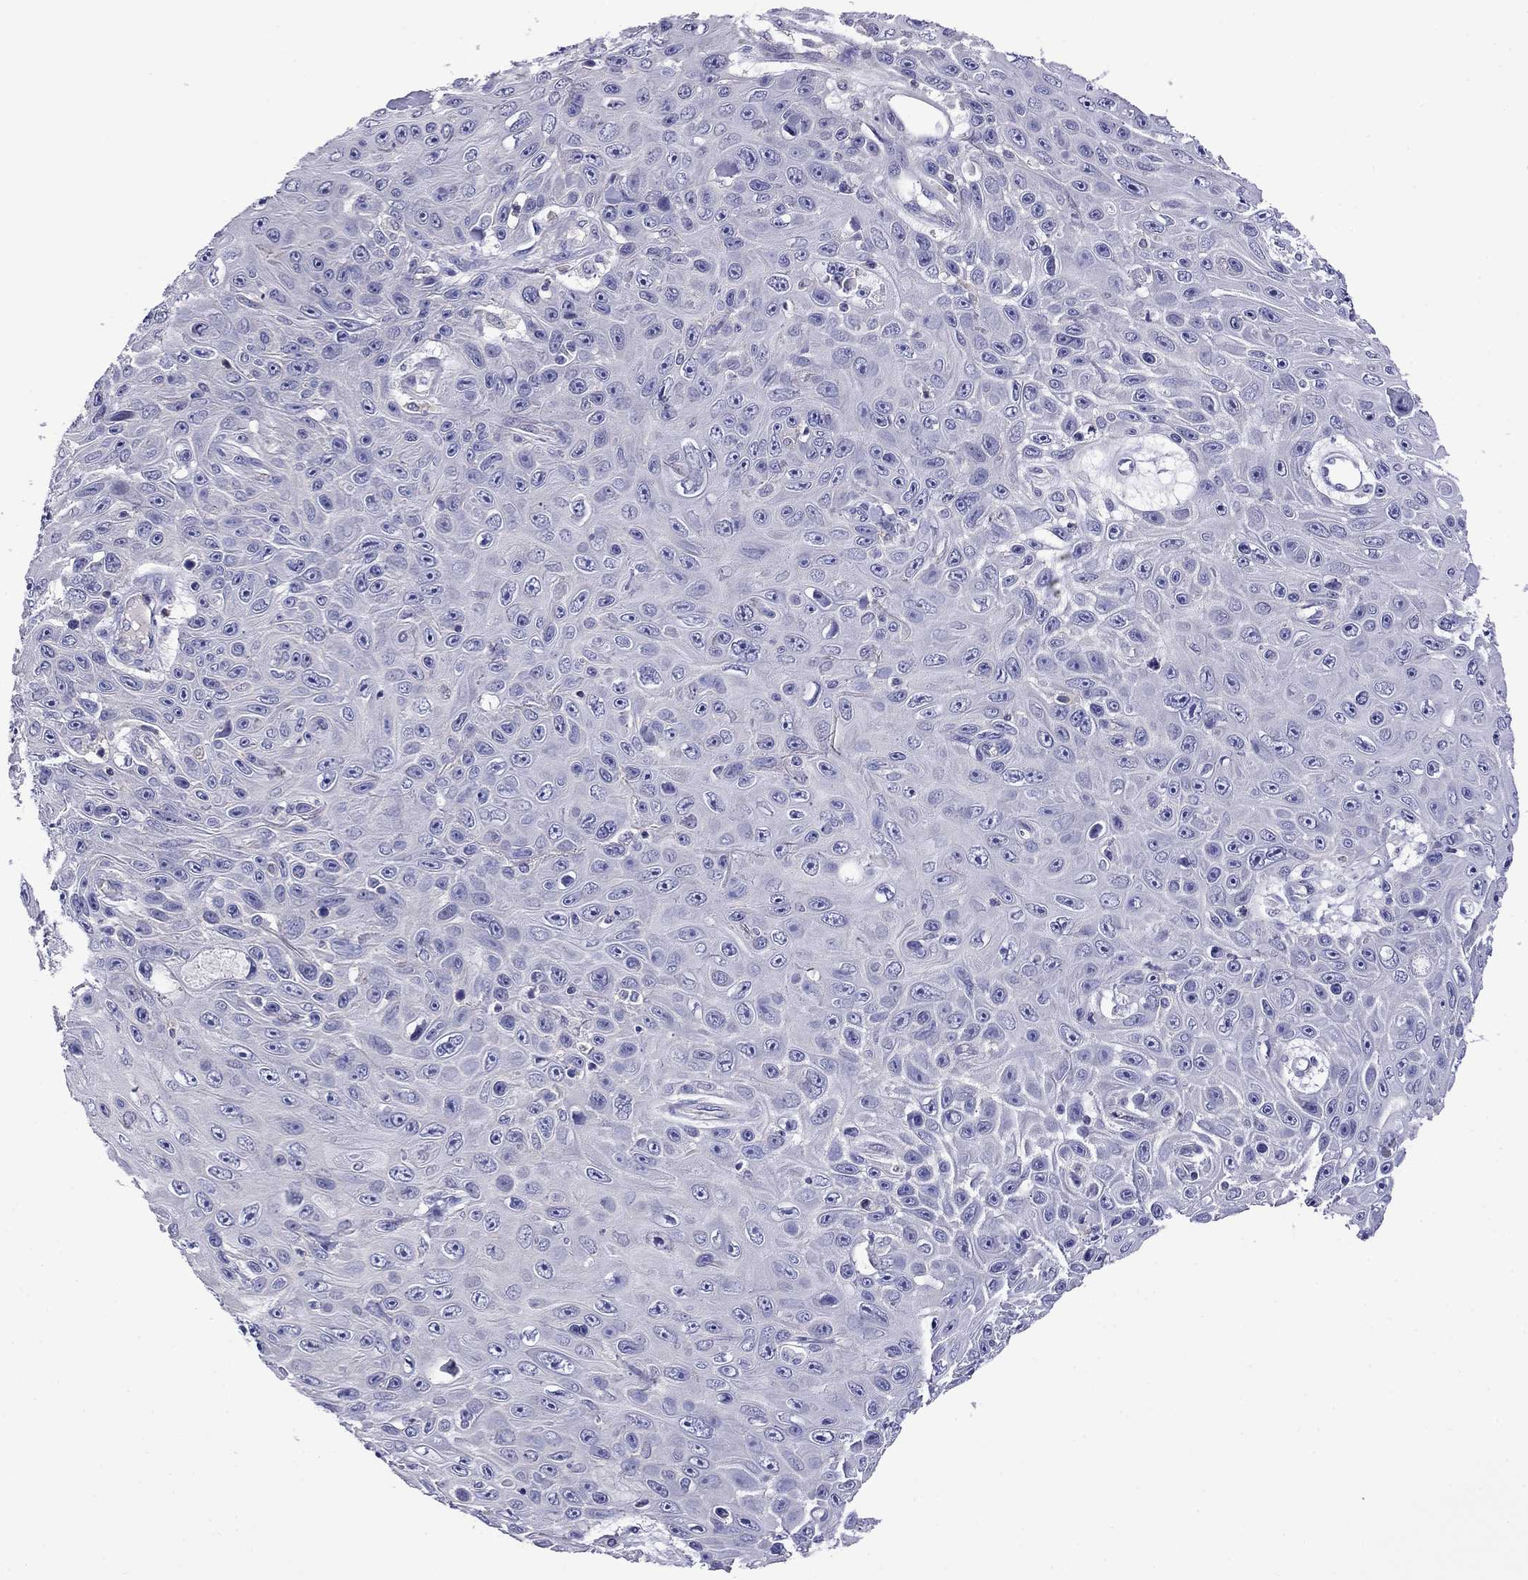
{"staining": {"intensity": "negative", "quantity": "none", "location": "none"}, "tissue": "skin cancer", "cell_type": "Tumor cells", "image_type": "cancer", "snomed": [{"axis": "morphology", "description": "Squamous cell carcinoma, NOS"}, {"axis": "topography", "description": "Skin"}], "caption": "Immunohistochemistry (IHC) micrograph of neoplastic tissue: skin cancer stained with DAB displays no significant protein expression in tumor cells.", "gene": "STAR", "patient": {"sex": "male", "age": 82}}